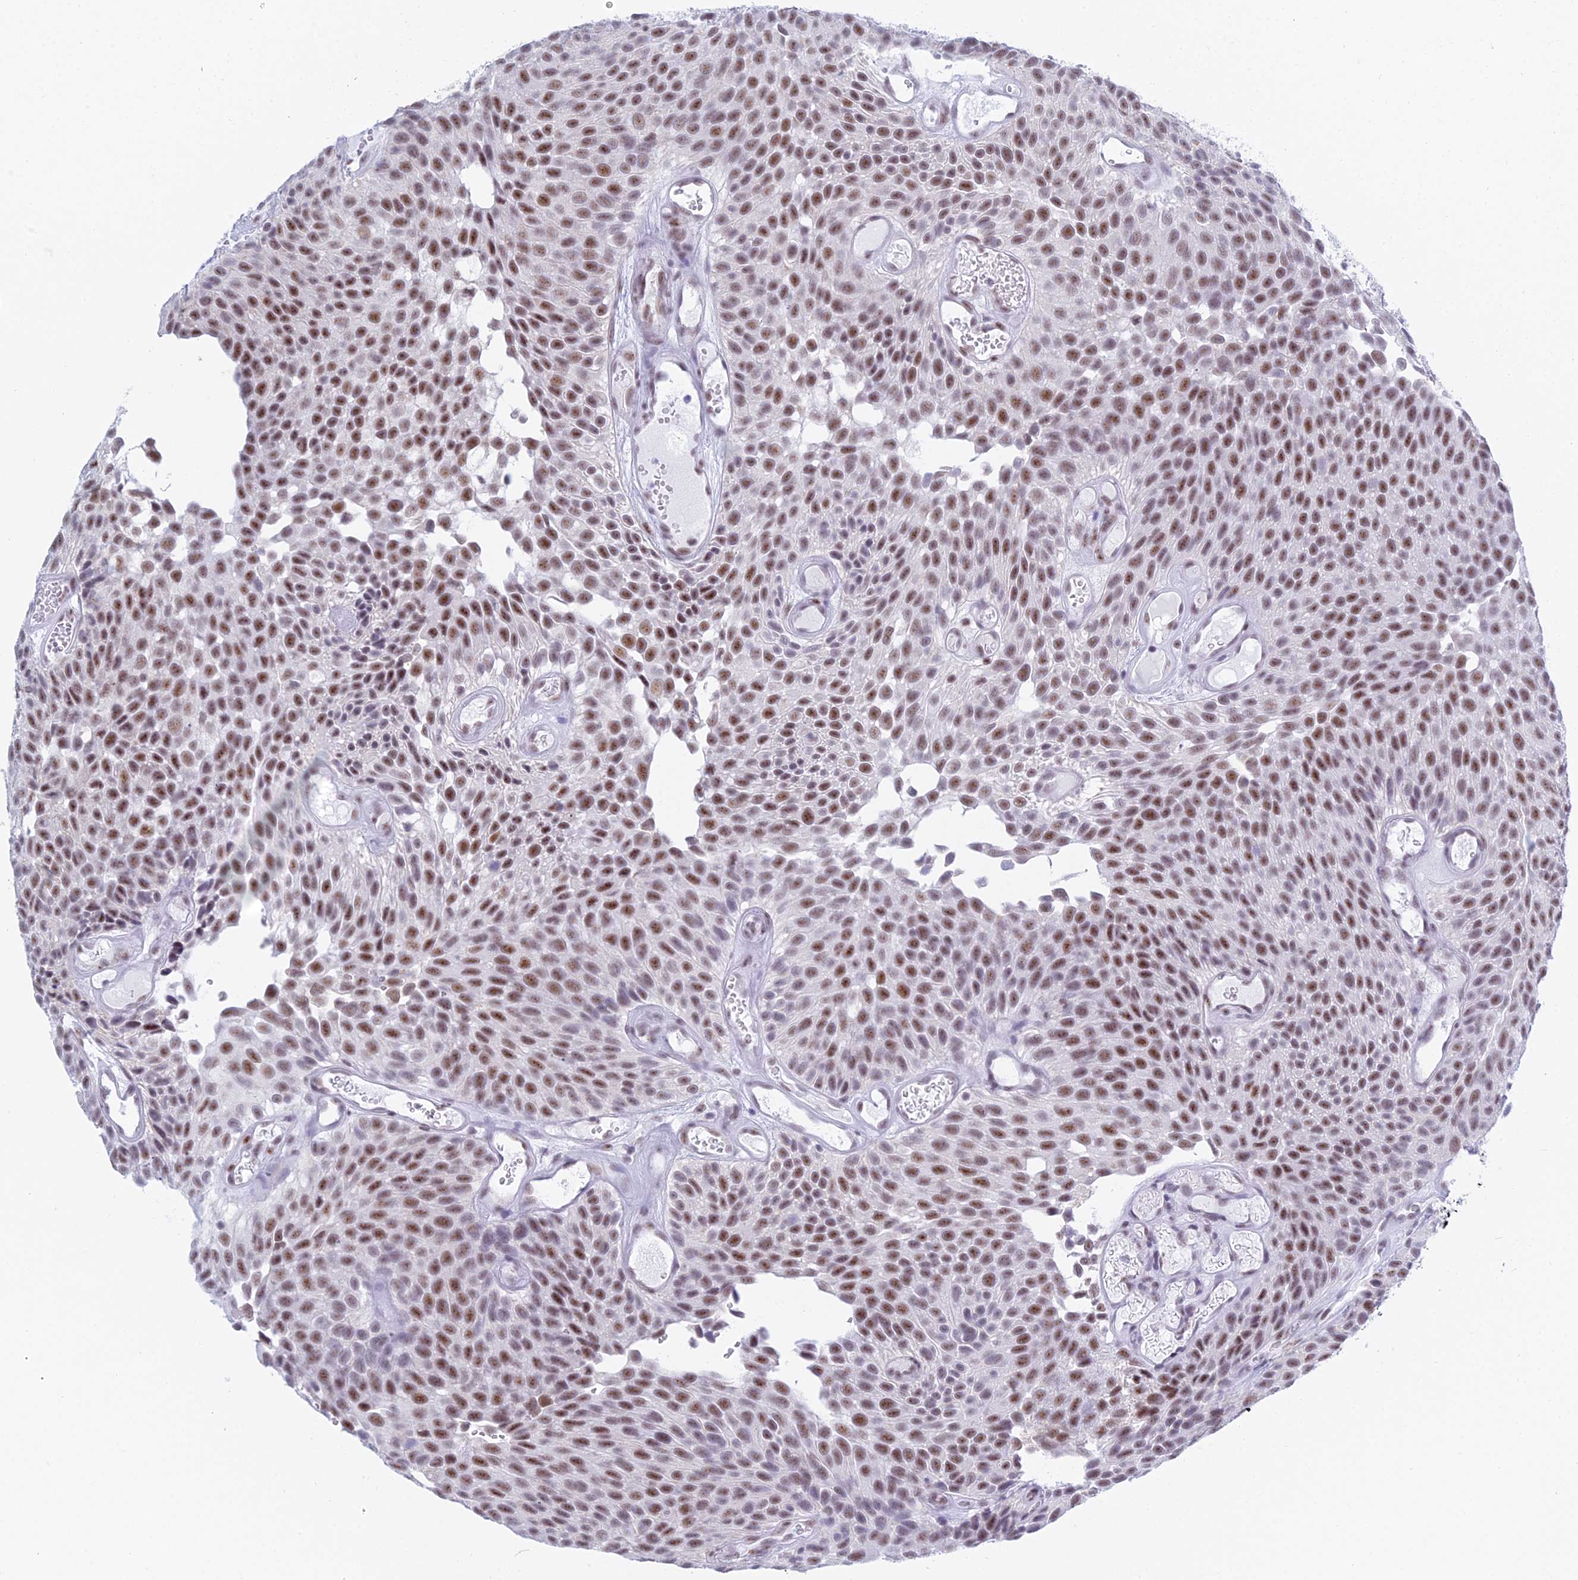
{"staining": {"intensity": "moderate", "quantity": ">75%", "location": "nuclear"}, "tissue": "urothelial cancer", "cell_type": "Tumor cells", "image_type": "cancer", "snomed": [{"axis": "morphology", "description": "Urothelial carcinoma, Low grade"}, {"axis": "topography", "description": "Urinary bladder"}], "caption": "A high-resolution micrograph shows immunohistochemistry staining of urothelial cancer, which exhibits moderate nuclear staining in approximately >75% of tumor cells.", "gene": "KLF14", "patient": {"sex": "male", "age": 89}}